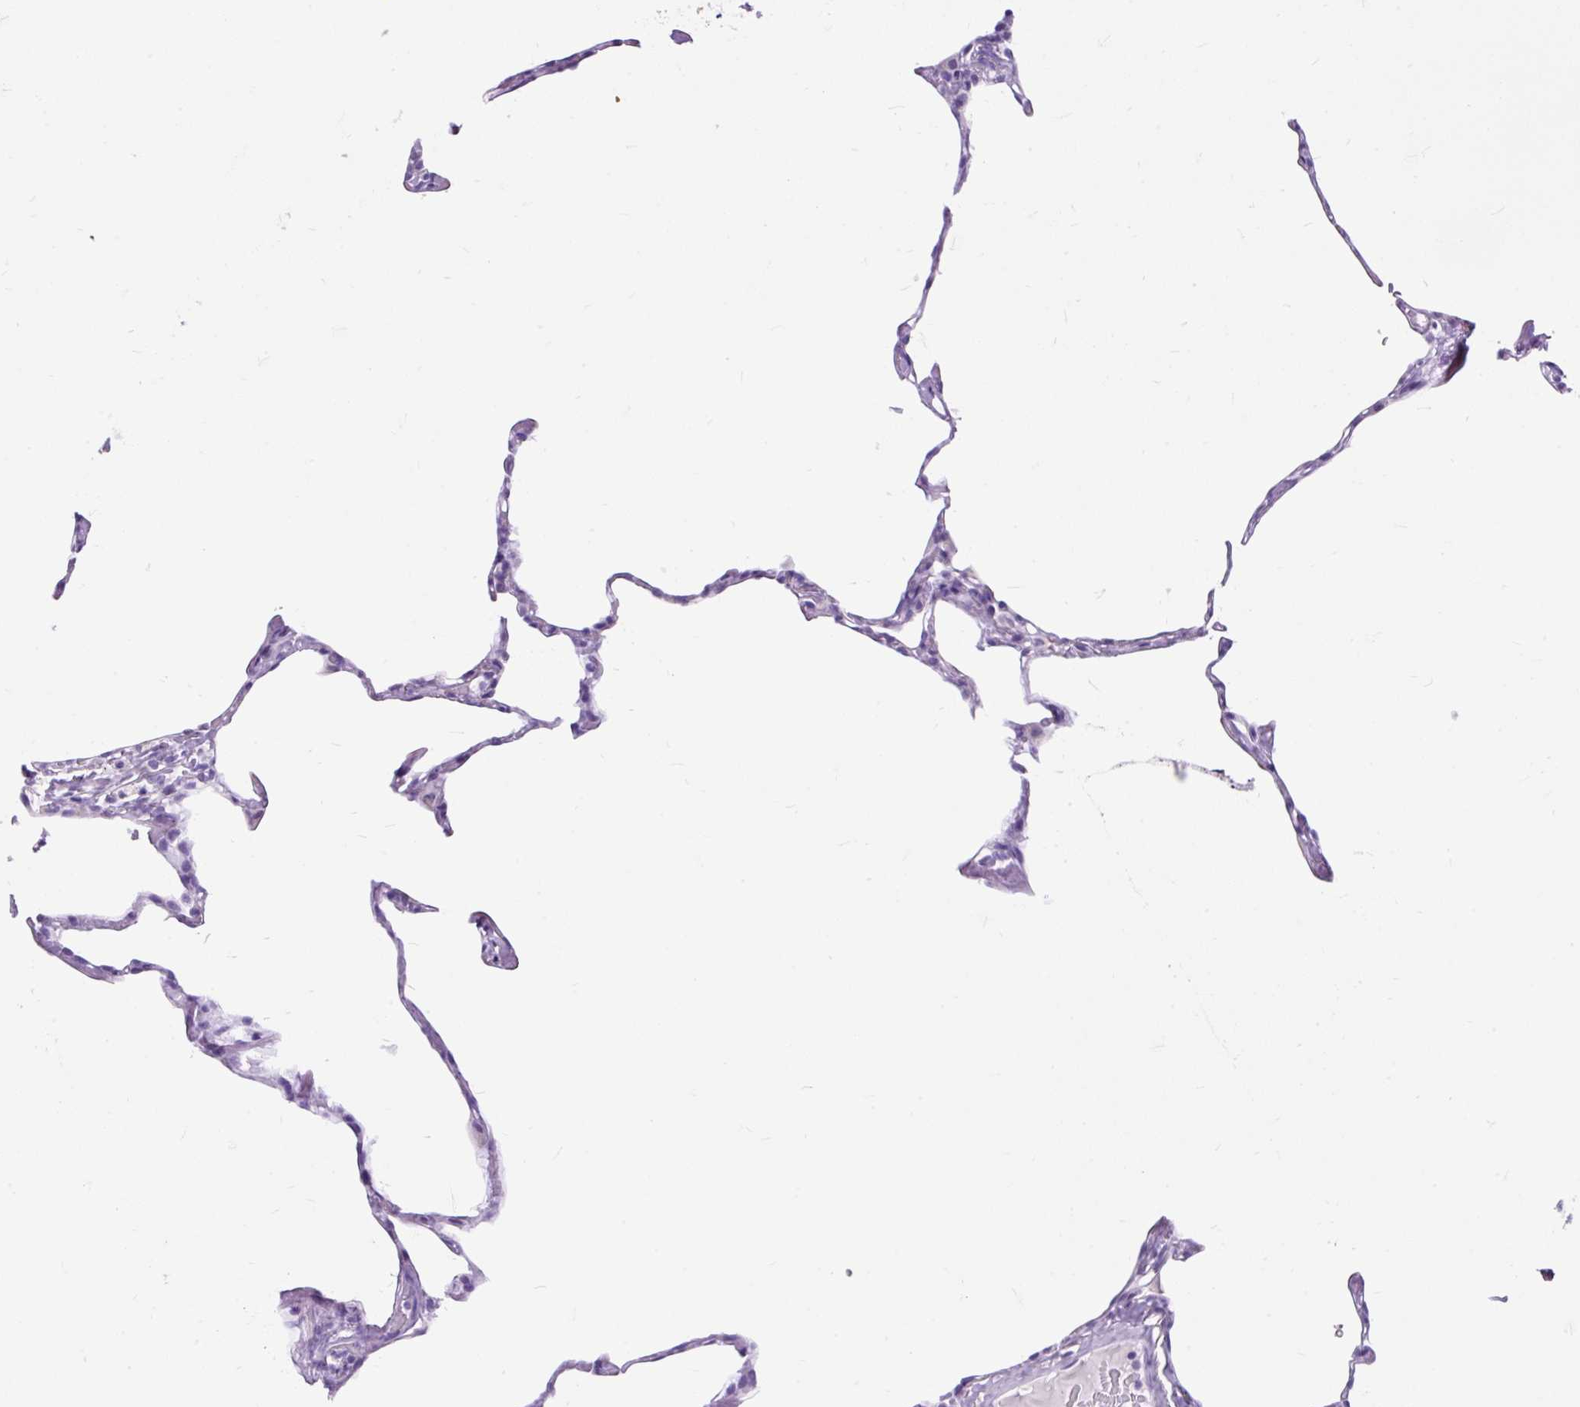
{"staining": {"intensity": "negative", "quantity": "none", "location": "none"}, "tissue": "lung", "cell_type": "Alveolar cells", "image_type": "normal", "snomed": [{"axis": "morphology", "description": "Normal tissue, NOS"}, {"axis": "topography", "description": "Lung"}], "caption": "High power microscopy histopathology image of an immunohistochemistry (IHC) micrograph of benign lung, revealing no significant staining in alveolar cells. Brightfield microscopy of immunohistochemistry (IHC) stained with DAB (brown) and hematoxylin (blue), captured at high magnification.", "gene": "SCGB1A1", "patient": {"sex": "male", "age": 65}}